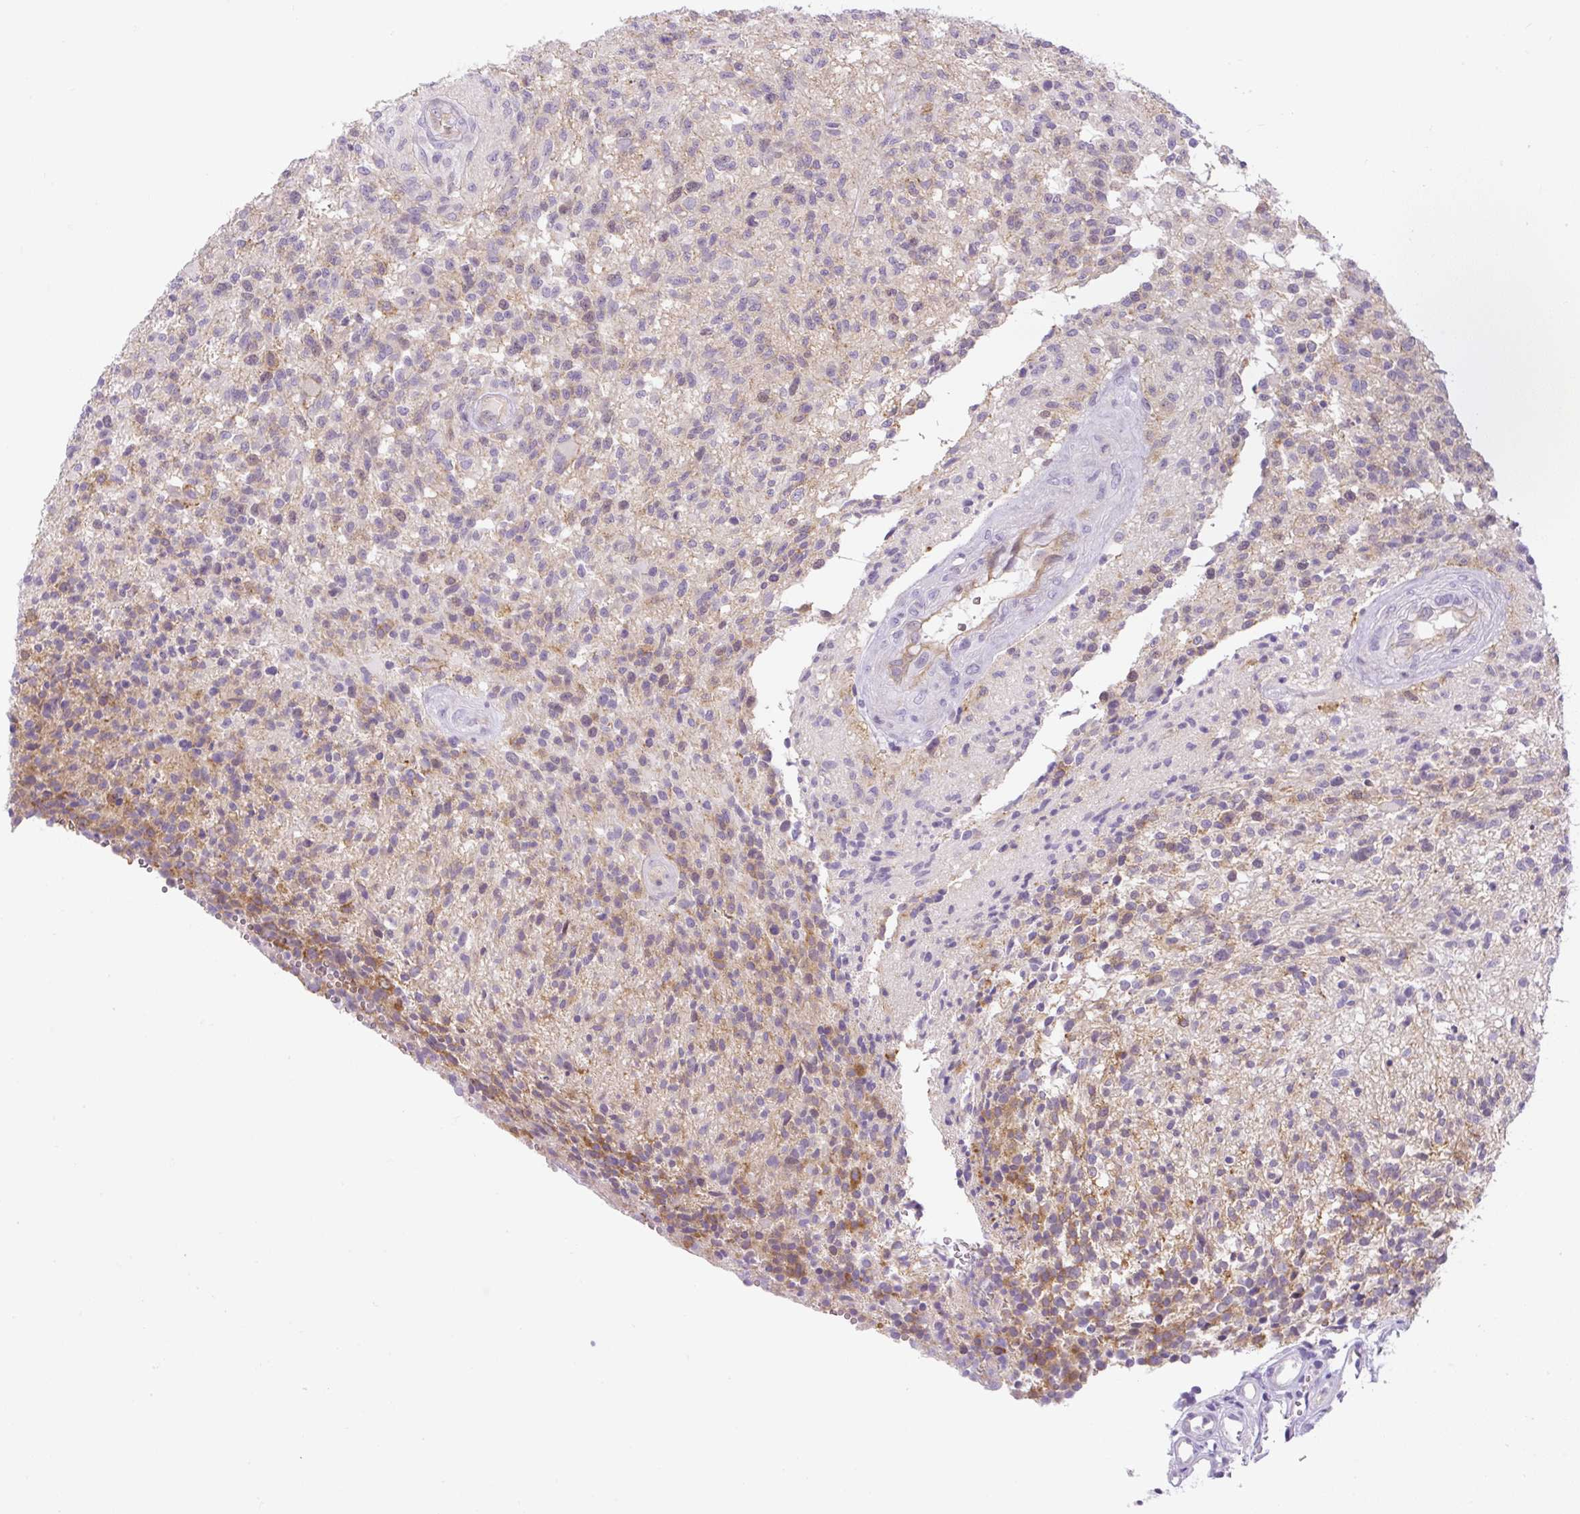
{"staining": {"intensity": "moderate", "quantity": "<25%", "location": "cytoplasmic/membranous"}, "tissue": "glioma", "cell_type": "Tumor cells", "image_type": "cancer", "snomed": [{"axis": "morphology", "description": "Glioma, malignant, High grade"}, {"axis": "topography", "description": "Brain"}], "caption": "This histopathology image exhibits immunohistochemistry (IHC) staining of human glioma, with low moderate cytoplasmic/membranous positivity in approximately <25% of tumor cells.", "gene": "ADAMTS19", "patient": {"sex": "male", "age": 56}}